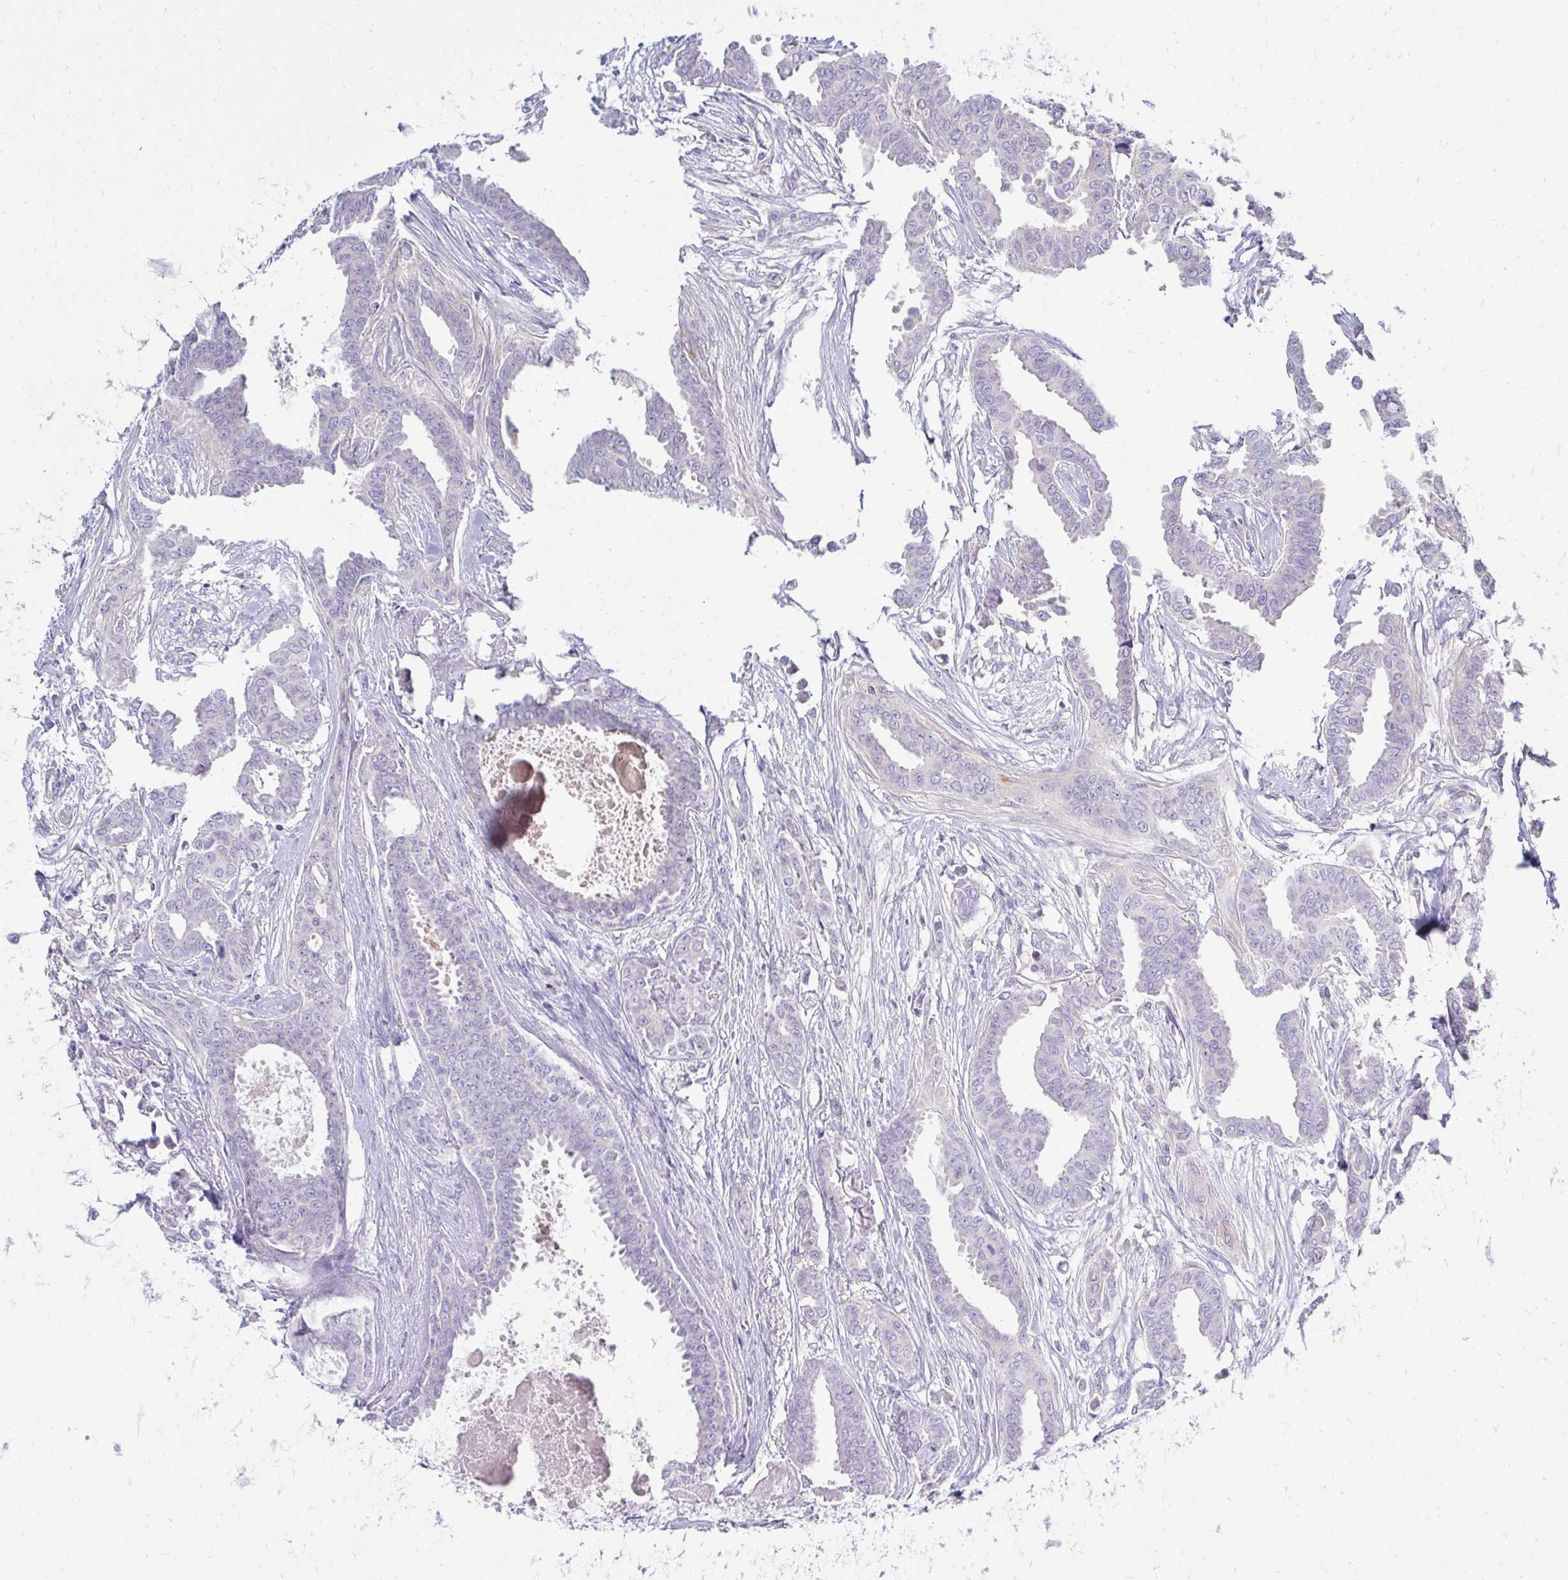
{"staining": {"intensity": "negative", "quantity": "none", "location": "none"}, "tissue": "breast cancer", "cell_type": "Tumor cells", "image_type": "cancer", "snomed": [{"axis": "morphology", "description": "Duct carcinoma"}, {"axis": "topography", "description": "Breast"}], "caption": "This micrograph is of intraductal carcinoma (breast) stained with IHC to label a protein in brown with the nuclei are counter-stained blue. There is no staining in tumor cells.", "gene": "OR10R2", "patient": {"sex": "female", "age": 45}}